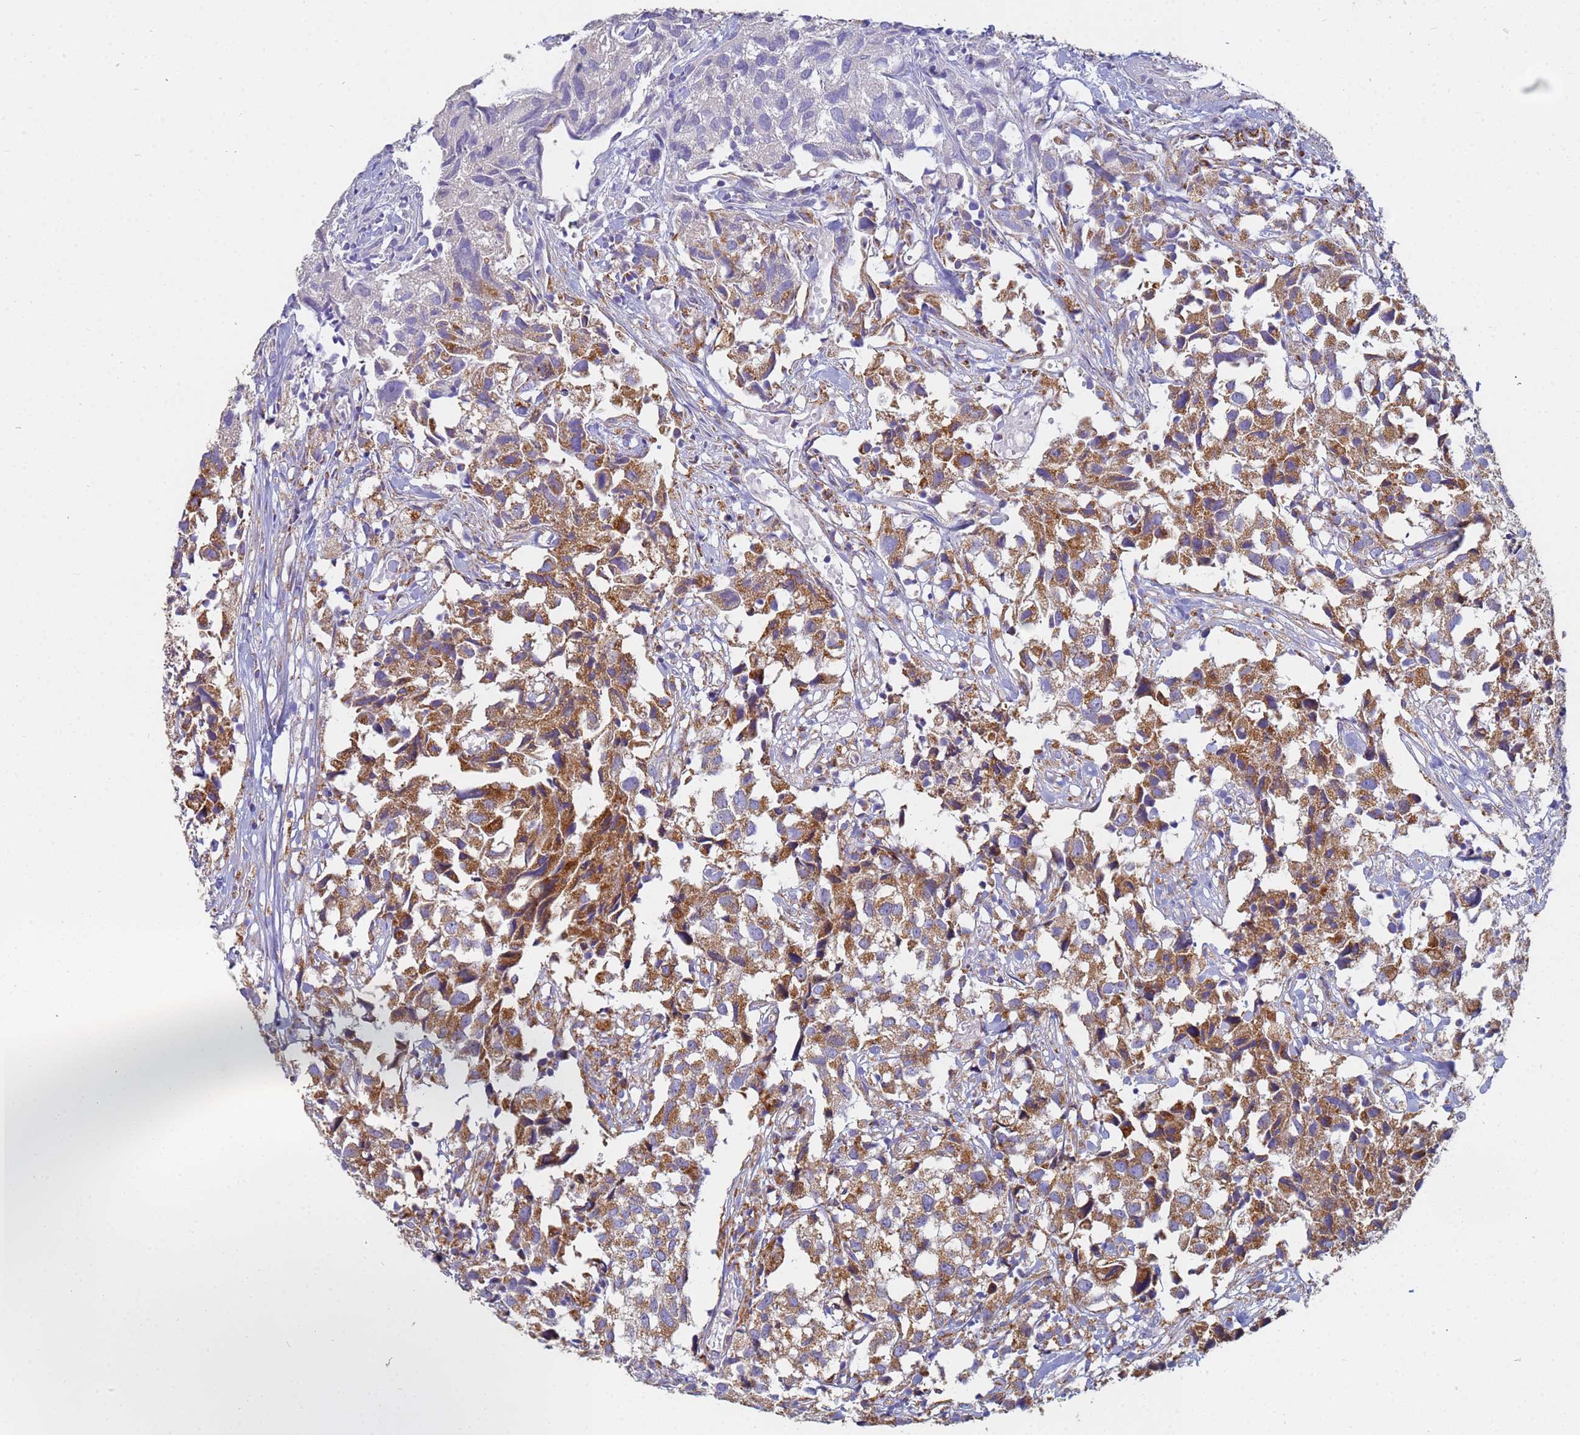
{"staining": {"intensity": "moderate", "quantity": "25%-75%", "location": "cytoplasmic/membranous"}, "tissue": "urothelial cancer", "cell_type": "Tumor cells", "image_type": "cancer", "snomed": [{"axis": "morphology", "description": "Urothelial carcinoma, High grade"}, {"axis": "topography", "description": "Urinary bladder"}], "caption": "Immunohistochemical staining of human urothelial cancer reveals moderate cytoplasmic/membranous protein expression in approximately 25%-75% of tumor cells.", "gene": "UQCRH", "patient": {"sex": "female", "age": 75}}